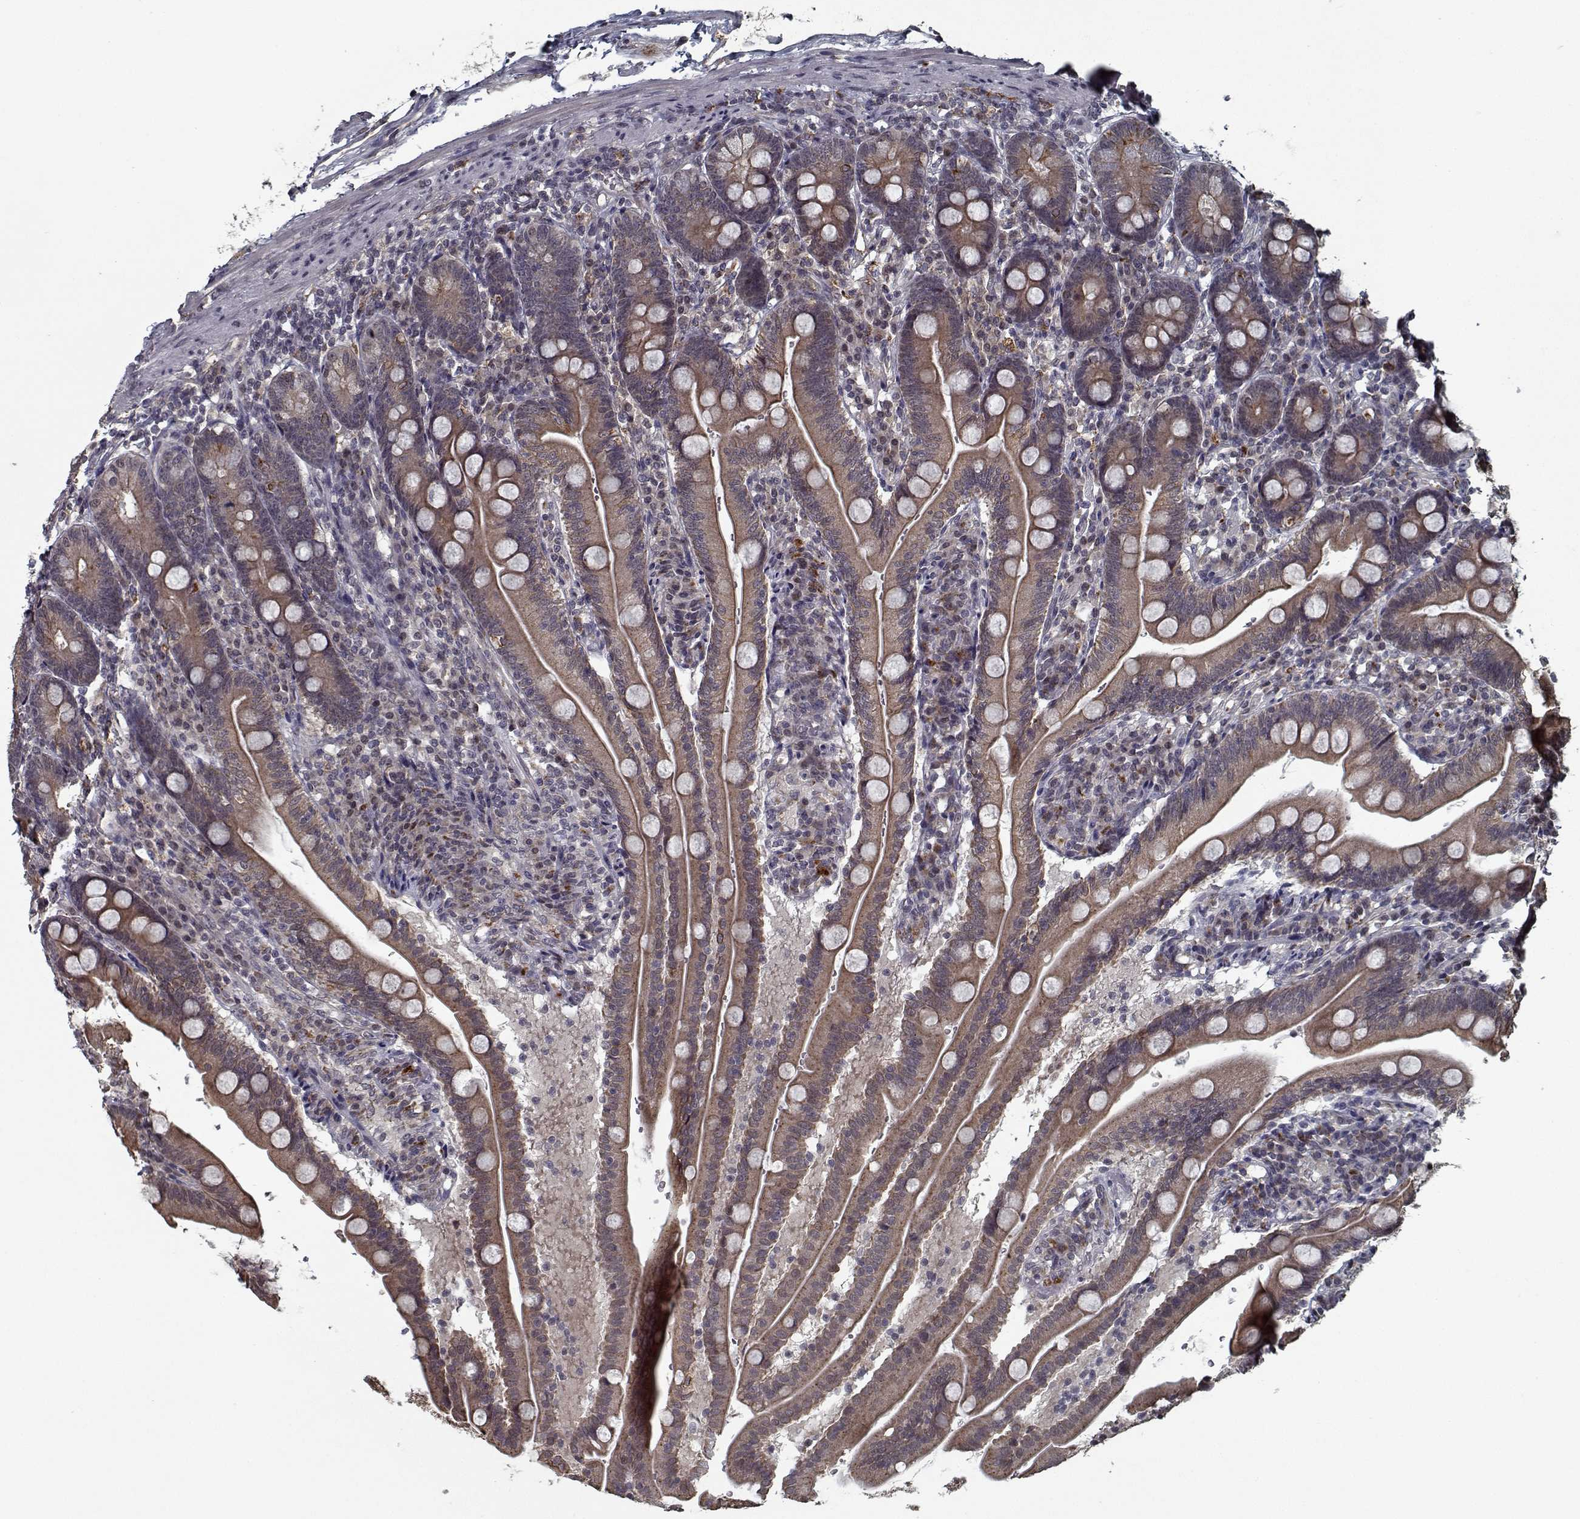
{"staining": {"intensity": "weak", "quantity": ">75%", "location": "cytoplasmic/membranous"}, "tissue": "duodenum", "cell_type": "Glandular cells", "image_type": "normal", "snomed": [{"axis": "morphology", "description": "Normal tissue, NOS"}, {"axis": "topography", "description": "Duodenum"}], "caption": "This is an image of immunohistochemistry (IHC) staining of benign duodenum, which shows weak expression in the cytoplasmic/membranous of glandular cells.", "gene": "NLK", "patient": {"sex": "female", "age": 67}}